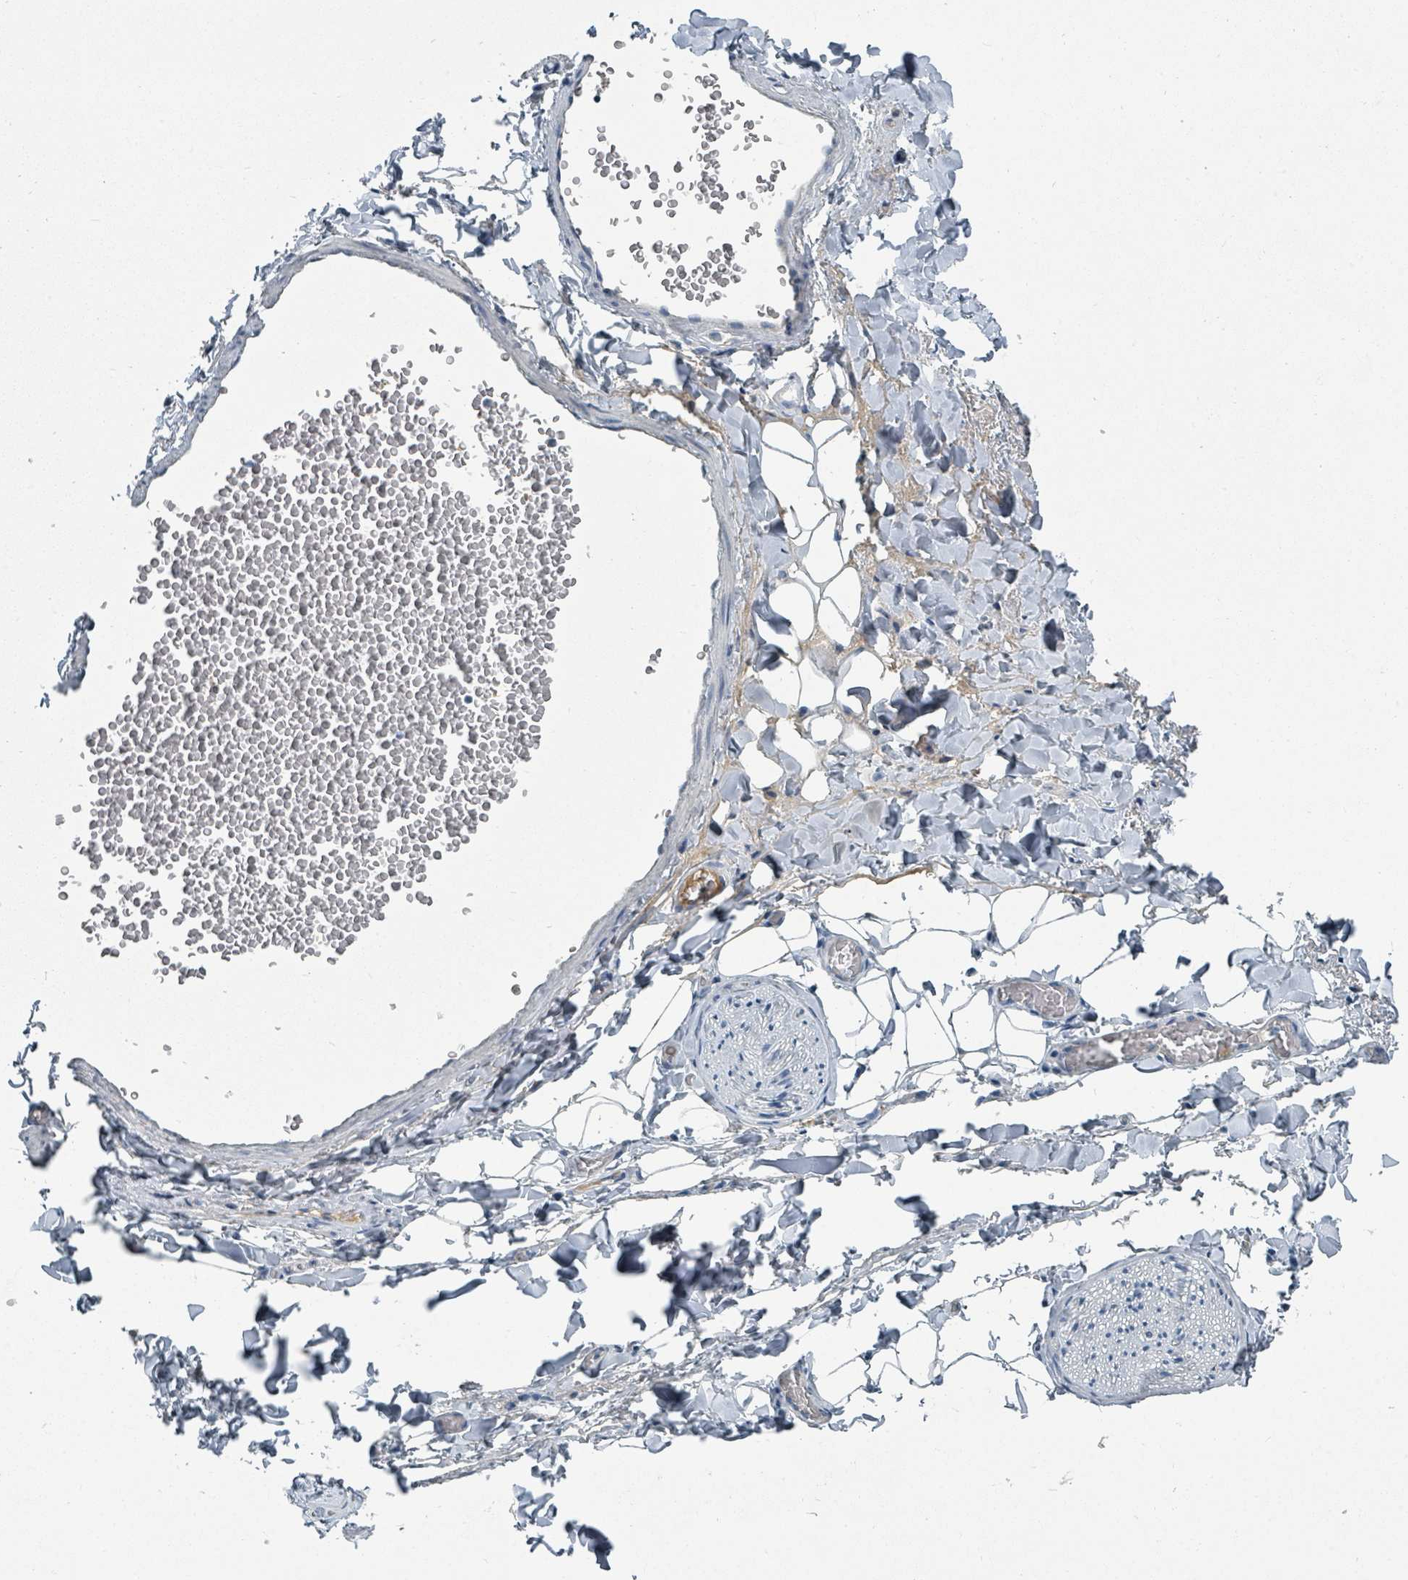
{"staining": {"intensity": "negative", "quantity": "none", "location": "none"}, "tissue": "adipose tissue", "cell_type": "Adipocytes", "image_type": "normal", "snomed": [{"axis": "morphology", "description": "Normal tissue, NOS"}, {"axis": "morphology", "description": "Carcinoma, NOS"}, {"axis": "topography", "description": "Pancreas"}, {"axis": "topography", "description": "Peripheral nerve tissue"}], "caption": "A histopathology image of human adipose tissue is negative for staining in adipocytes. (Stains: DAB (3,3'-diaminobenzidine) immunohistochemistry (IHC) with hematoxylin counter stain, Microscopy: brightfield microscopy at high magnification).", "gene": "SLC25A23", "patient": {"sex": "female", "age": 29}}